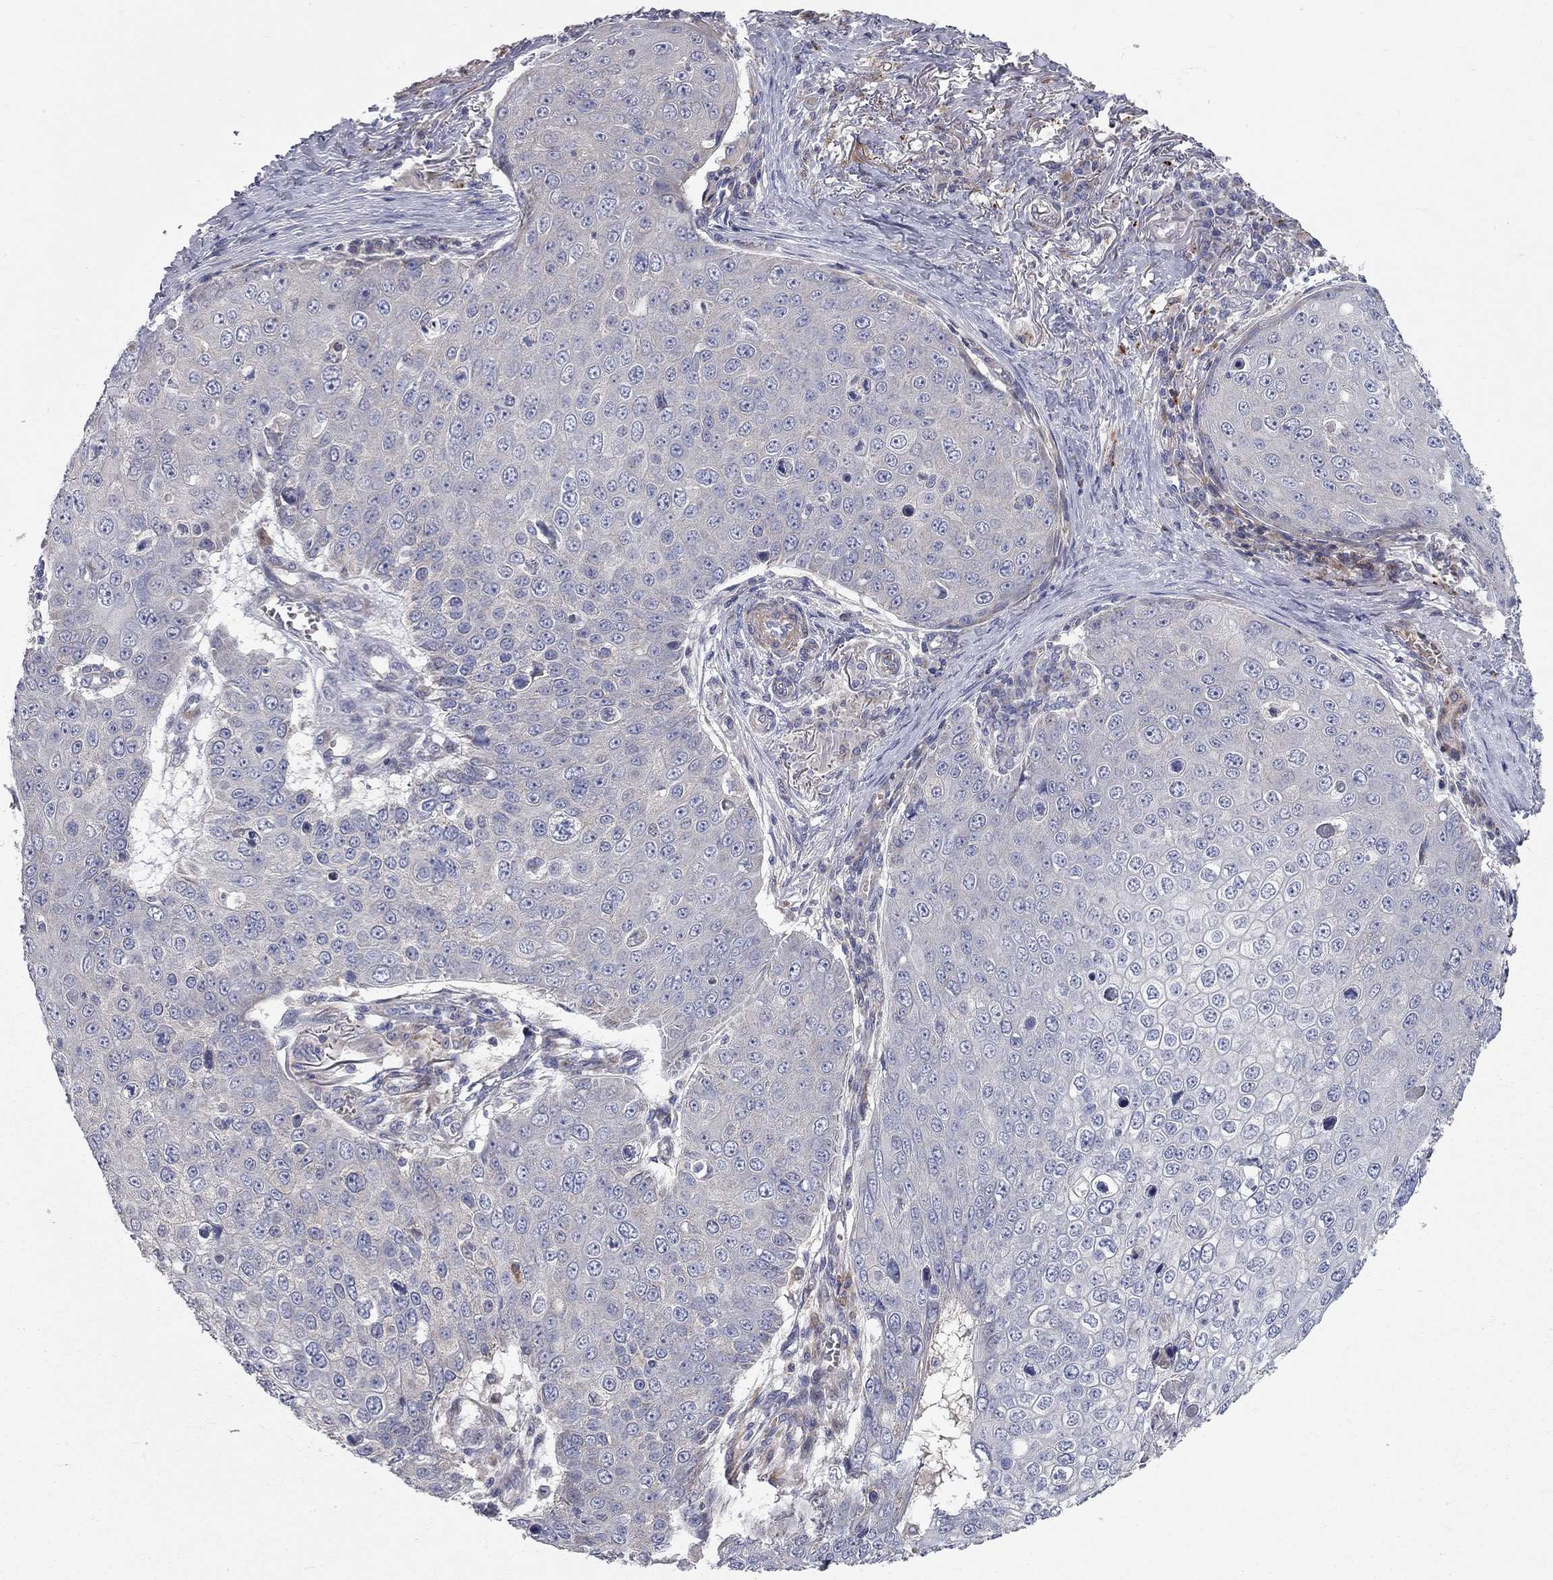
{"staining": {"intensity": "negative", "quantity": "none", "location": "none"}, "tissue": "skin cancer", "cell_type": "Tumor cells", "image_type": "cancer", "snomed": [{"axis": "morphology", "description": "Squamous cell carcinoma, NOS"}, {"axis": "topography", "description": "Skin"}], "caption": "Tumor cells are negative for protein expression in human skin cancer (squamous cell carcinoma).", "gene": "KANSL1L", "patient": {"sex": "male", "age": 71}}